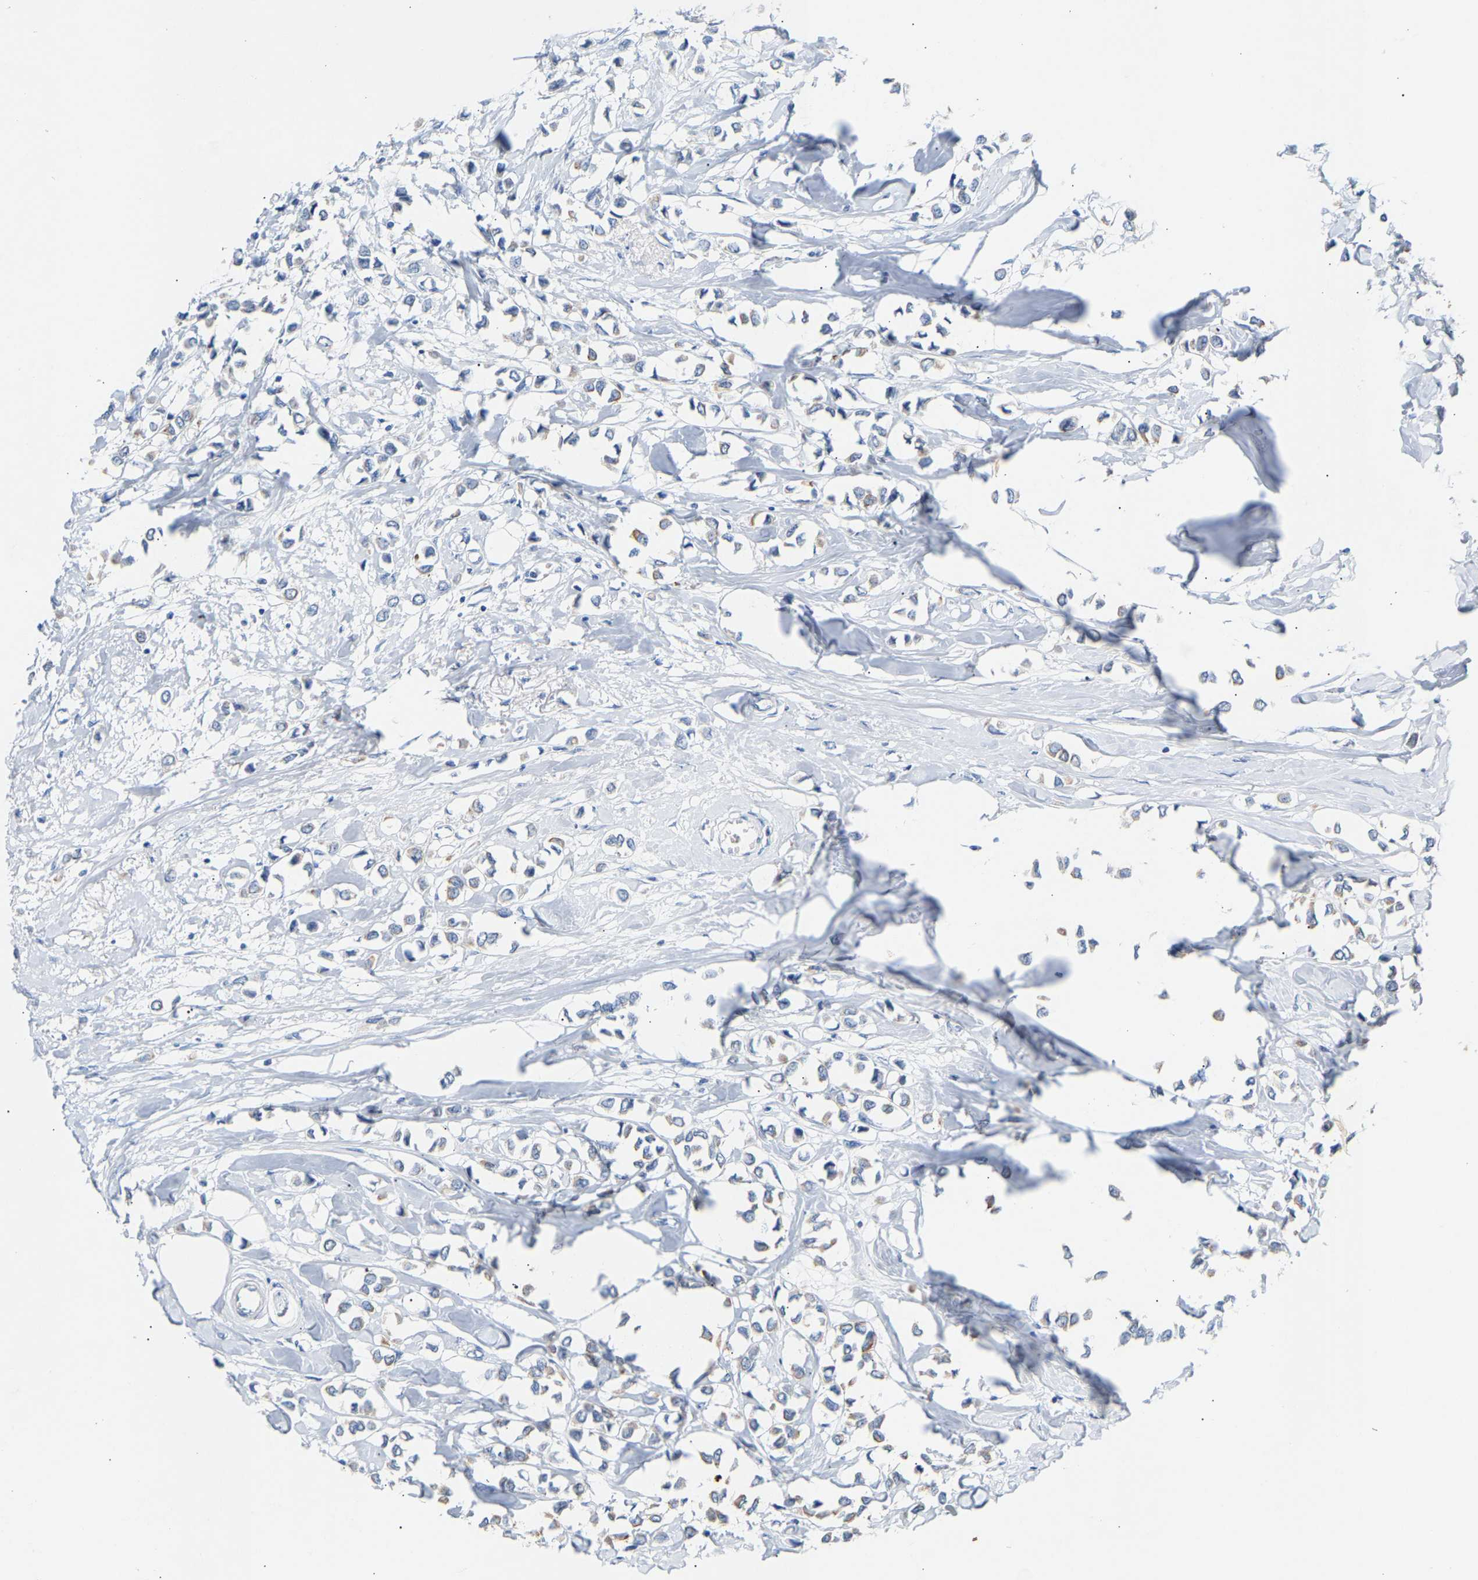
{"staining": {"intensity": "moderate", "quantity": "<25%", "location": "cytoplasmic/membranous"}, "tissue": "breast cancer", "cell_type": "Tumor cells", "image_type": "cancer", "snomed": [{"axis": "morphology", "description": "Lobular carcinoma"}, {"axis": "topography", "description": "Breast"}], "caption": "This is a histology image of immunohistochemistry staining of lobular carcinoma (breast), which shows moderate positivity in the cytoplasmic/membranous of tumor cells.", "gene": "PEX1", "patient": {"sex": "female", "age": 51}}